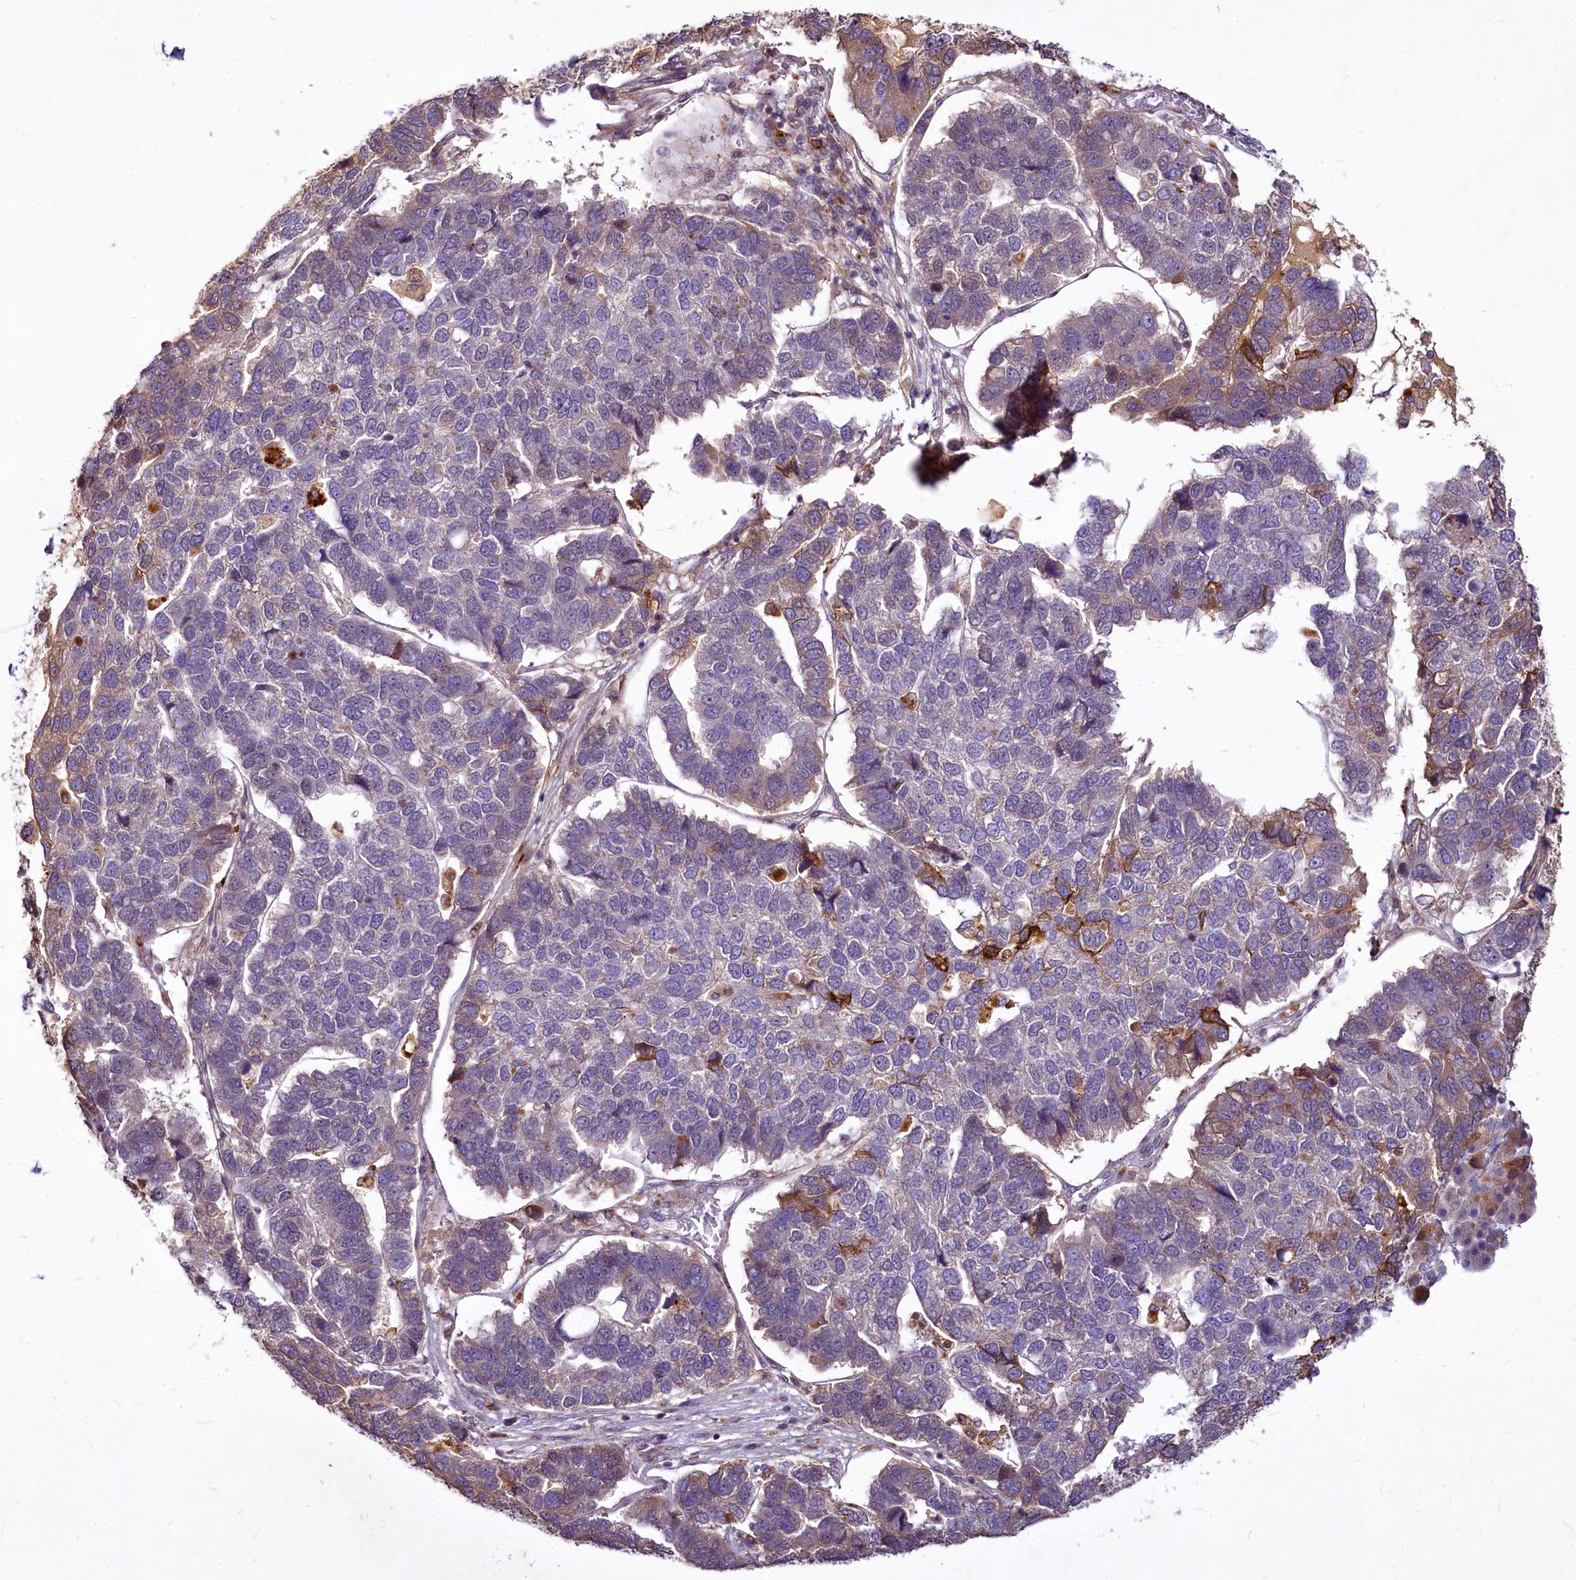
{"staining": {"intensity": "weak", "quantity": "<25%", "location": "cytoplasmic/membranous"}, "tissue": "pancreatic cancer", "cell_type": "Tumor cells", "image_type": "cancer", "snomed": [{"axis": "morphology", "description": "Adenocarcinoma, NOS"}, {"axis": "topography", "description": "Pancreas"}], "caption": "This is an IHC histopathology image of pancreatic cancer (adenocarcinoma). There is no expression in tumor cells.", "gene": "C11orf86", "patient": {"sex": "female", "age": 61}}